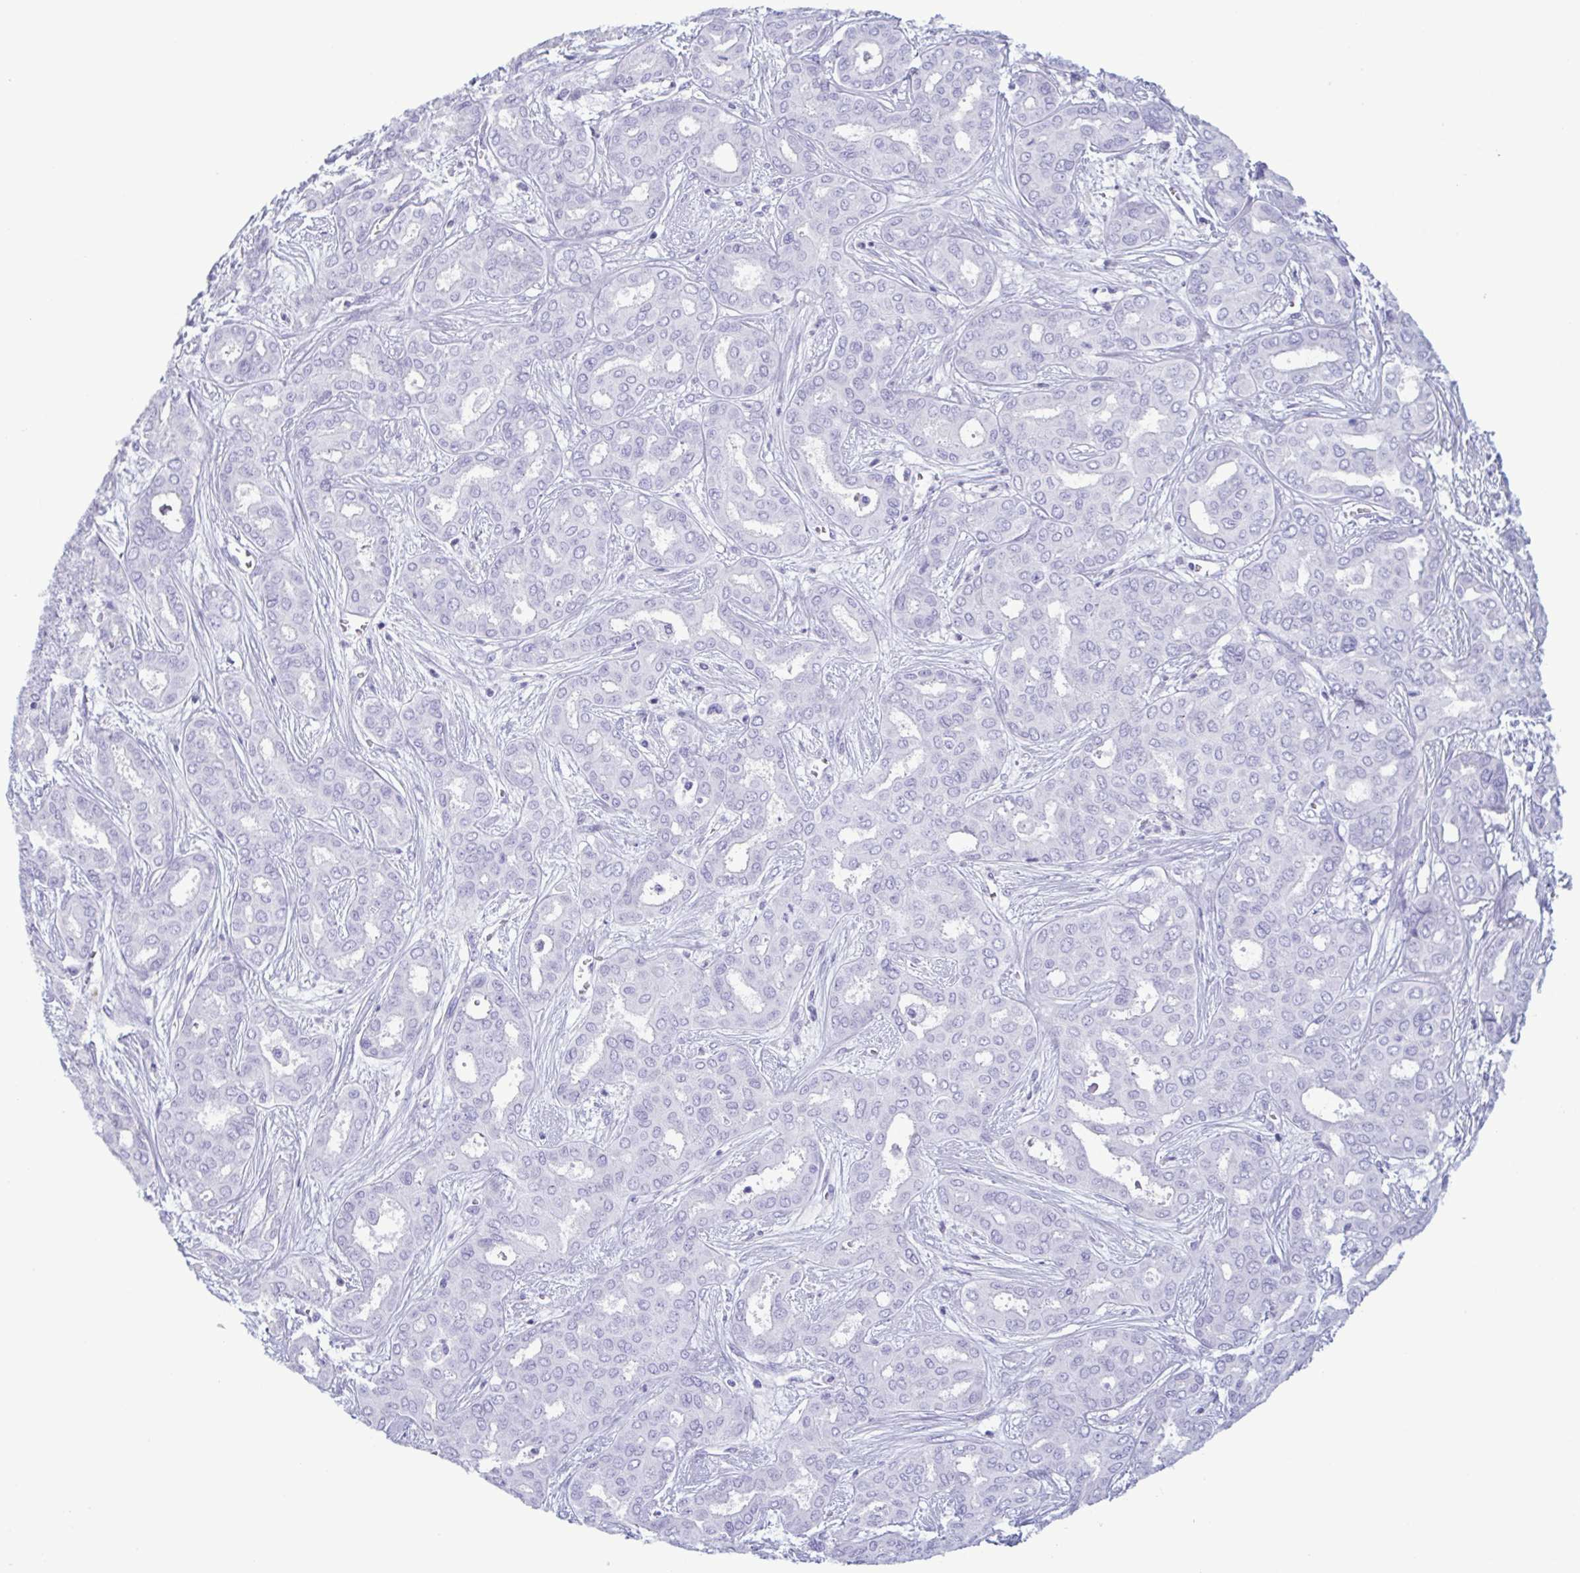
{"staining": {"intensity": "negative", "quantity": "none", "location": "none"}, "tissue": "liver cancer", "cell_type": "Tumor cells", "image_type": "cancer", "snomed": [{"axis": "morphology", "description": "Cholangiocarcinoma"}, {"axis": "topography", "description": "Liver"}], "caption": "A photomicrograph of liver cholangiocarcinoma stained for a protein demonstrates no brown staining in tumor cells.", "gene": "LTF", "patient": {"sex": "female", "age": 64}}